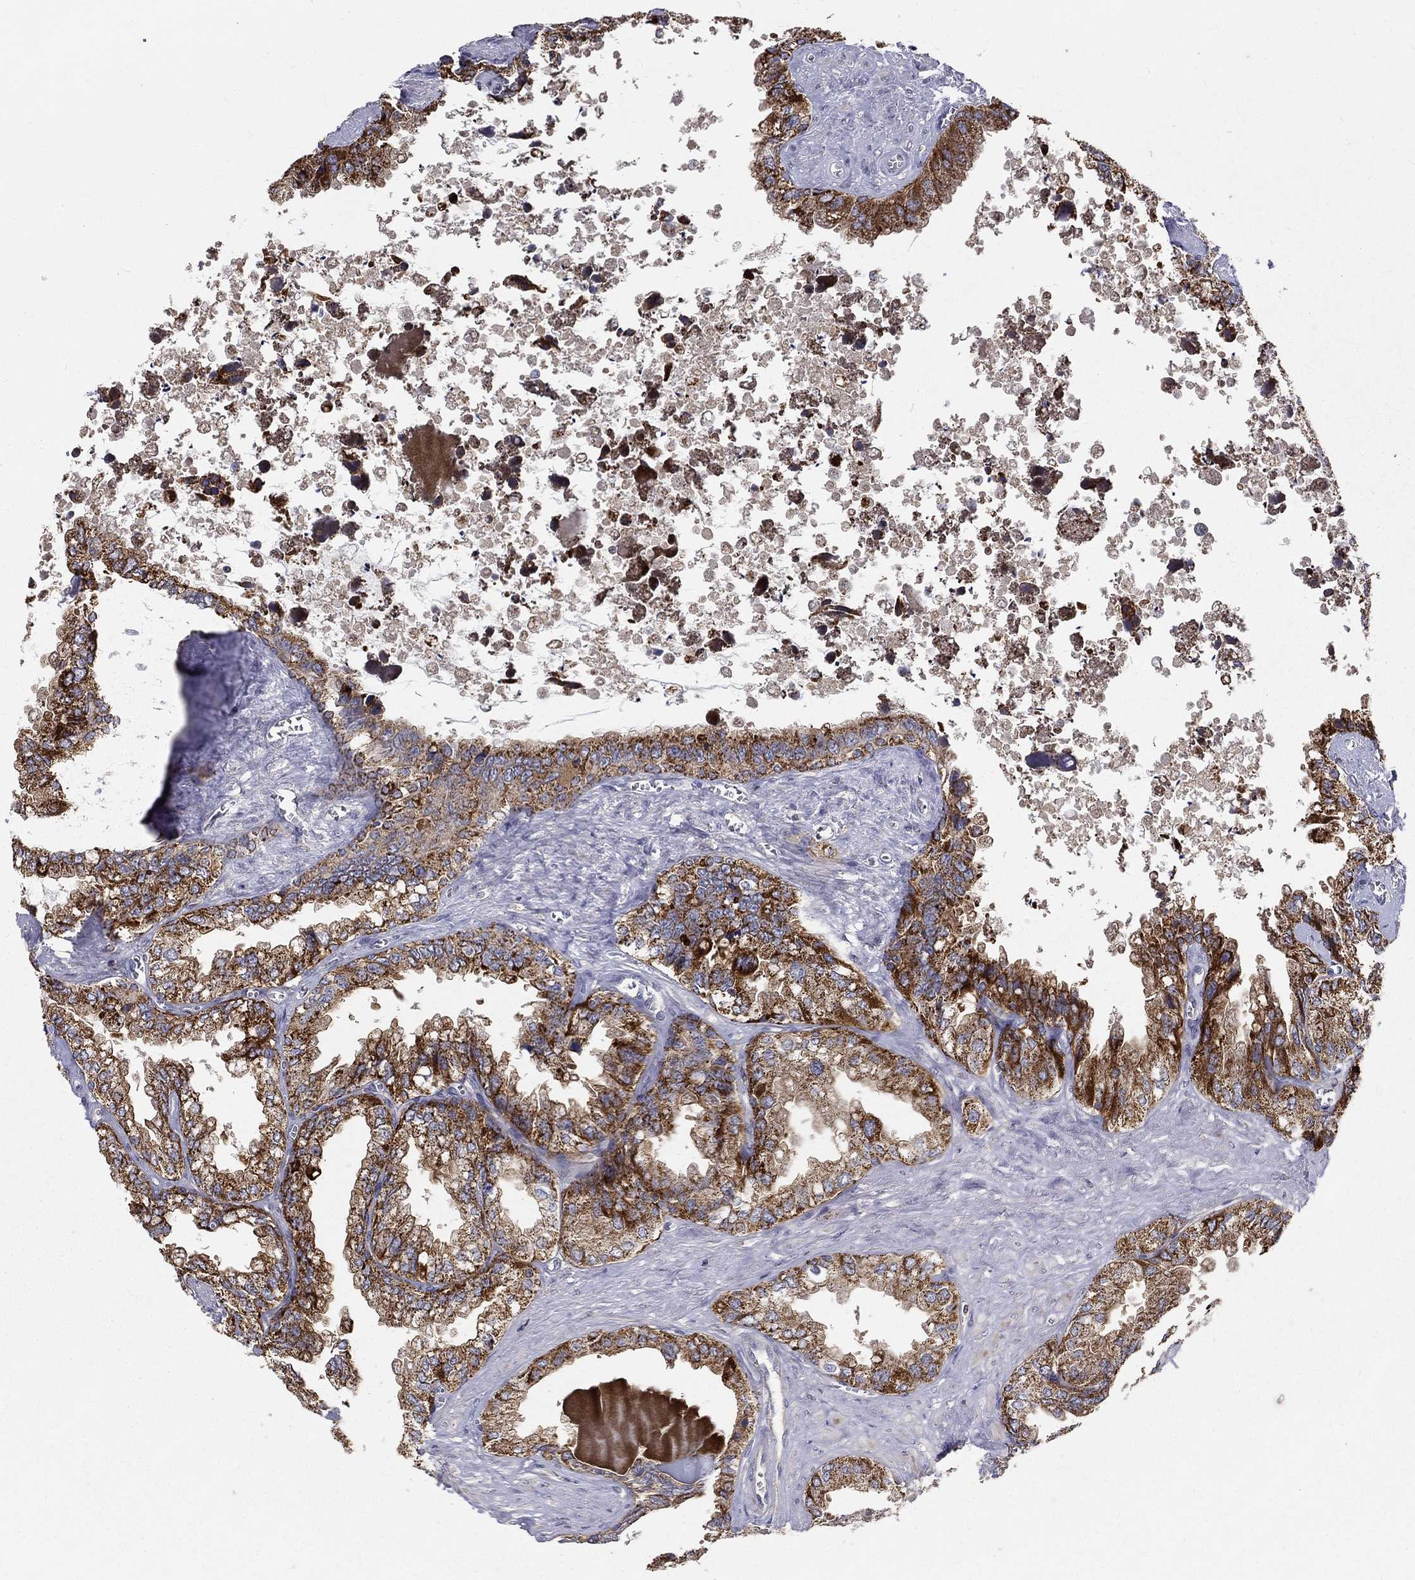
{"staining": {"intensity": "strong", "quantity": ">75%", "location": "cytoplasmic/membranous"}, "tissue": "seminal vesicle", "cell_type": "Glandular cells", "image_type": "normal", "snomed": [{"axis": "morphology", "description": "Normal tissue, NOS"}, {"axis": "topography", "description": "Seminal veicle"}], "caption": "Immunohistochemical staining of benign human seminal vesicle displays >75% levels of strong cytoplasmic/membranous protein expression in about >75% of glandular cells.", "gene": "ALDH4A1", "patient": {"sex": "male", "age": 67}}